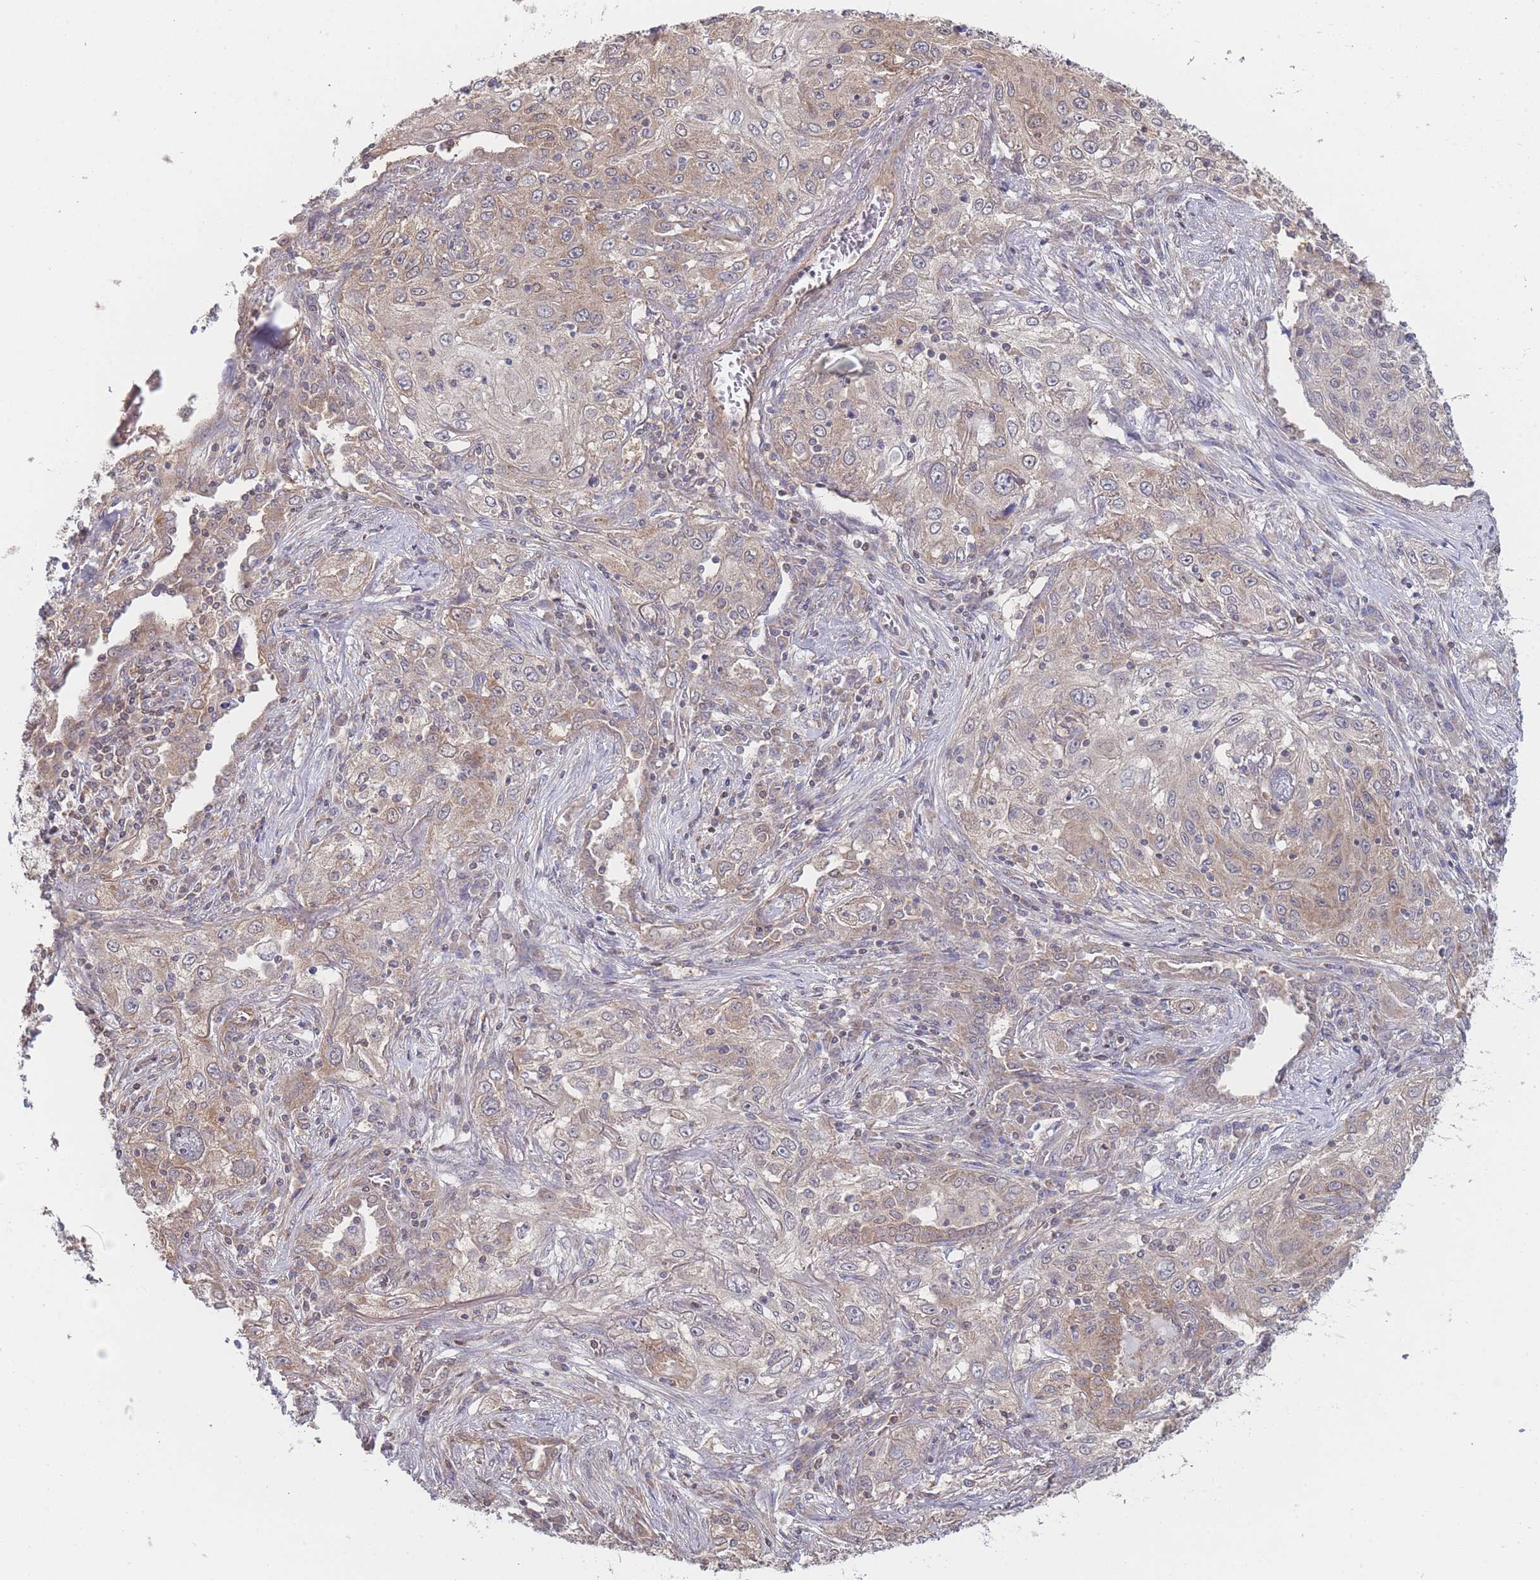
{"staining": {"intensity": "weak", "quantity": "25%-75%", "location": "cytoplasmic/membranous"}, "tissue": "lung cancer", "cell_type": "Tumor cells", "image_type": "cancer", "snomed": [{"axis": "morphology", "description": "Squamous cell carcinoma, NOS"}, {"axis": "topography", "description": "Lung"}], "caption": "IHC image of lung cancer stained for a protein (brown), which demonstrates low levels of weak cytoplasmic/membranous staining in about 25%-75% of tumor cells.", "gene": "MRPS18B", "patient": {"sex": "female", "age": 69}}